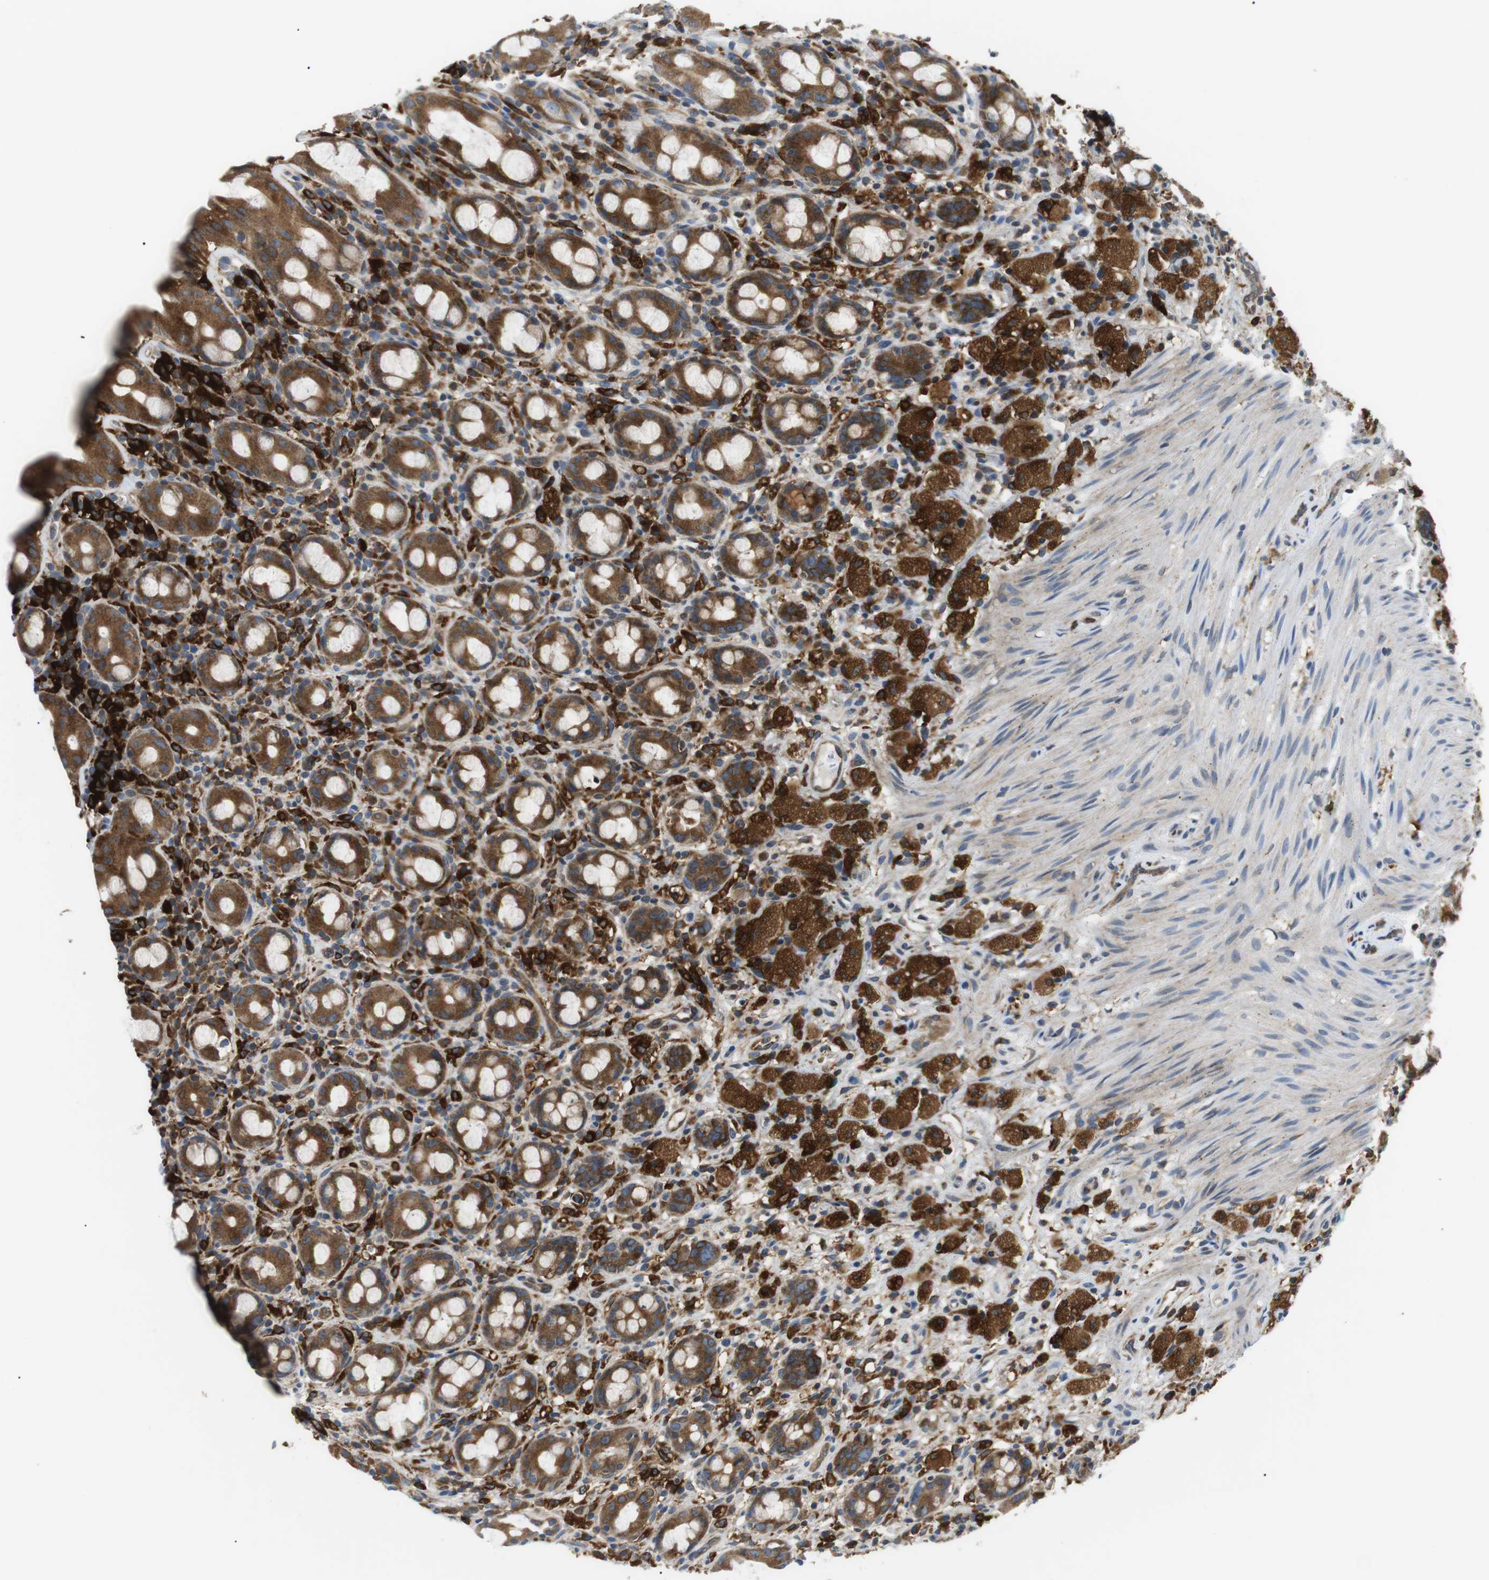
{"staining": {"intensity": "strong", "quantity": ">75%", "location": "cytoplasmic/membranous"}, "tissue": "rectum", "cell_type": "Glandular cells", "image_type": "normal", "snomed": [{"axis": "morphology", "description": "Normal tissue, NOS"}, {"axis": "topography", "description": "Rectum"}], "caption": "A high-resolution histopathology image shows immunohistochemistry staining of normal rectum, which shows strong cytoplasmic/membranous staining in approximately >75% of glandular cells.", "gene": "RAB9A", "patient": {"sex": "male", "age": 44}}